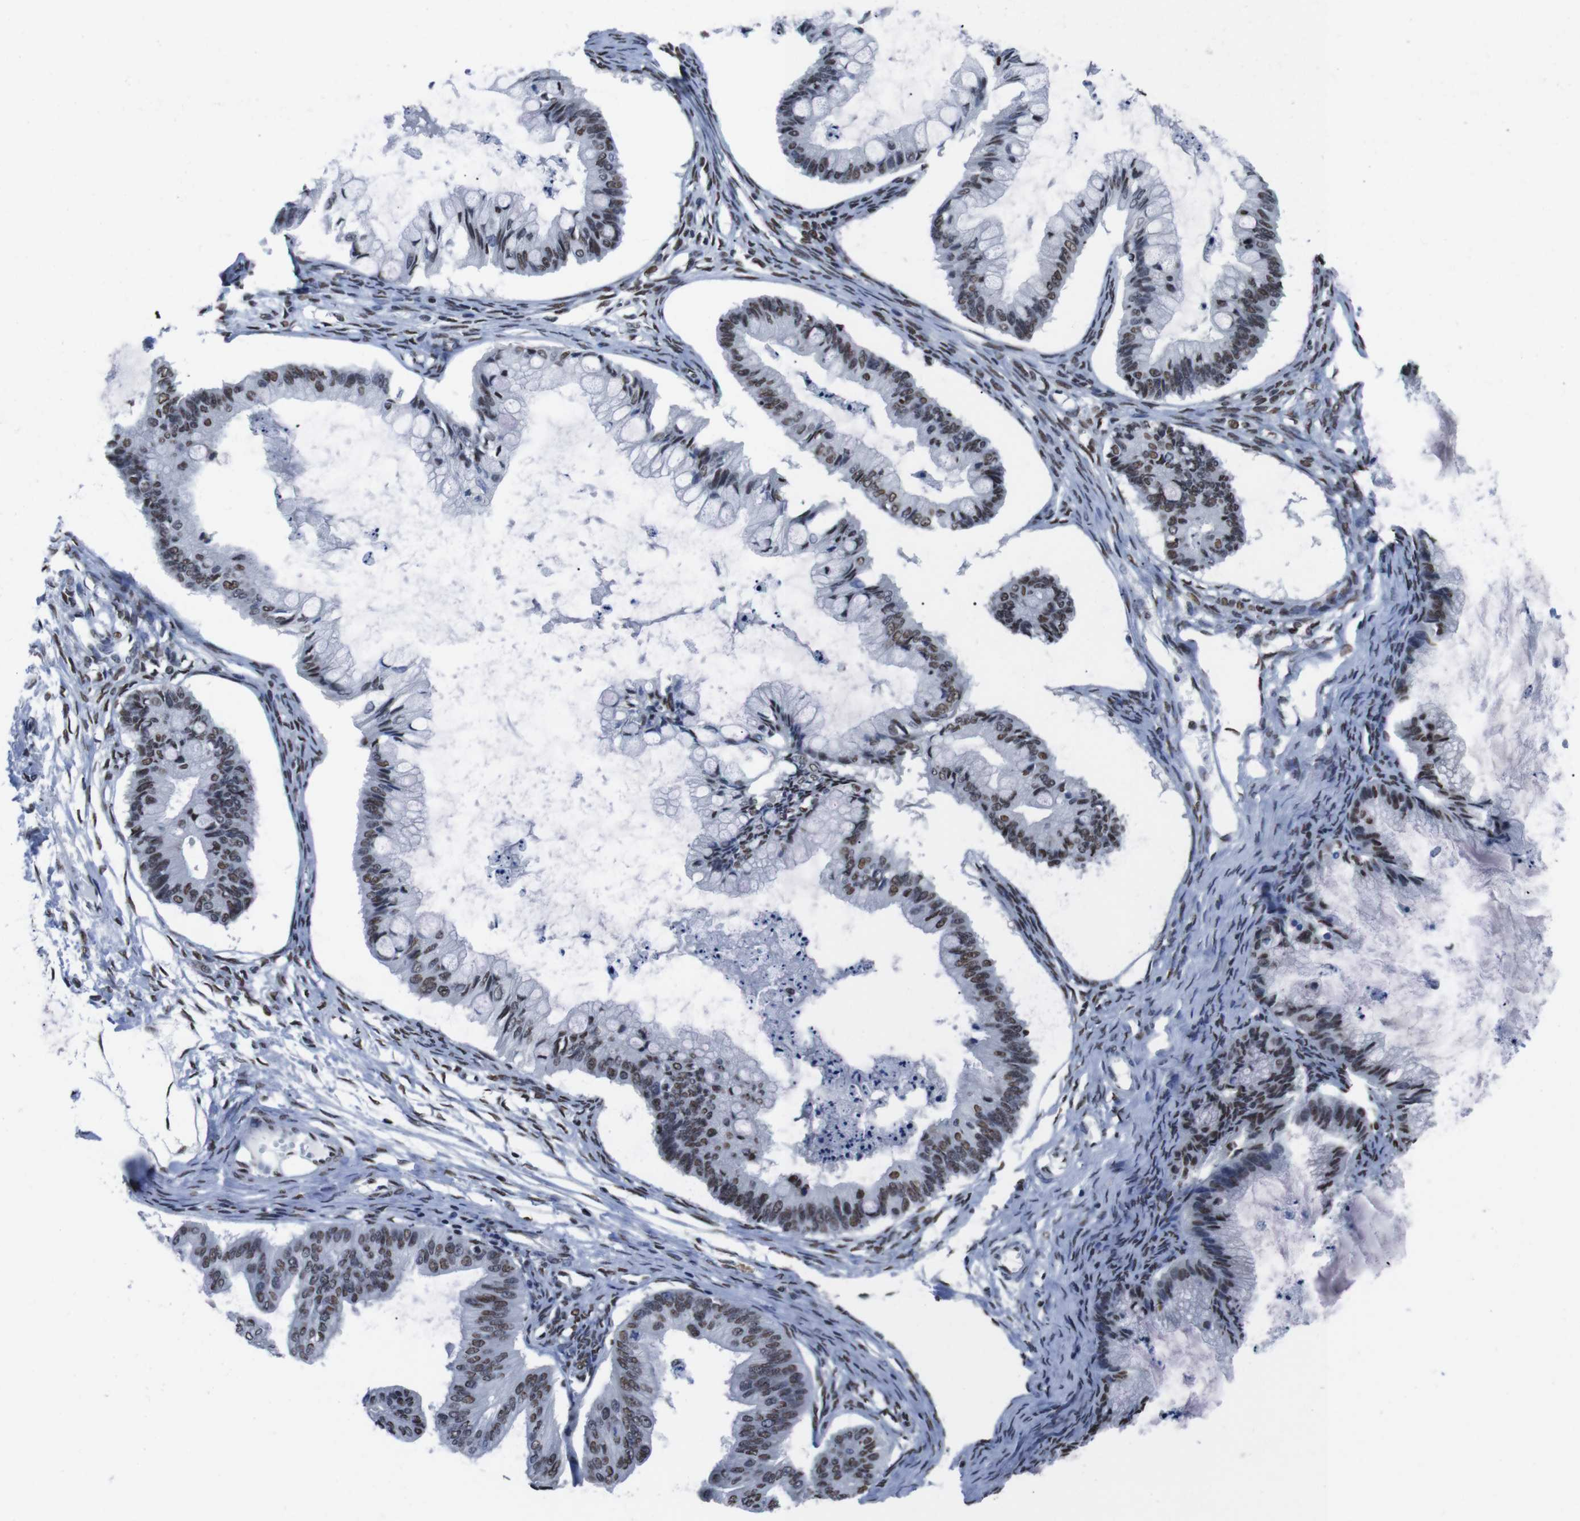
{"staining": {"intensity": "moderate", "quantity": ">75%", "location": "nuclear"}, "tissue": "ovarian cancer", "cell_type": "Tumor cells", "image_type": "cancer", "snomed": [{"axis": "morphology", "description": "Cystadenocarcinoma, mucinous, NOS"}, {"axis": "topography", "description": "Ovary"}], "caption": "Ovarian mucinous cystadenocarcinoma stained with DAB (3,3'-diaminobenzidine) immunohistochemistry exhibits medium levels of moderate nuclear positivity in about >75% of tumor cells.", "gene": "PIP4P2", "patient": {"sex": "female", "age": 57}}